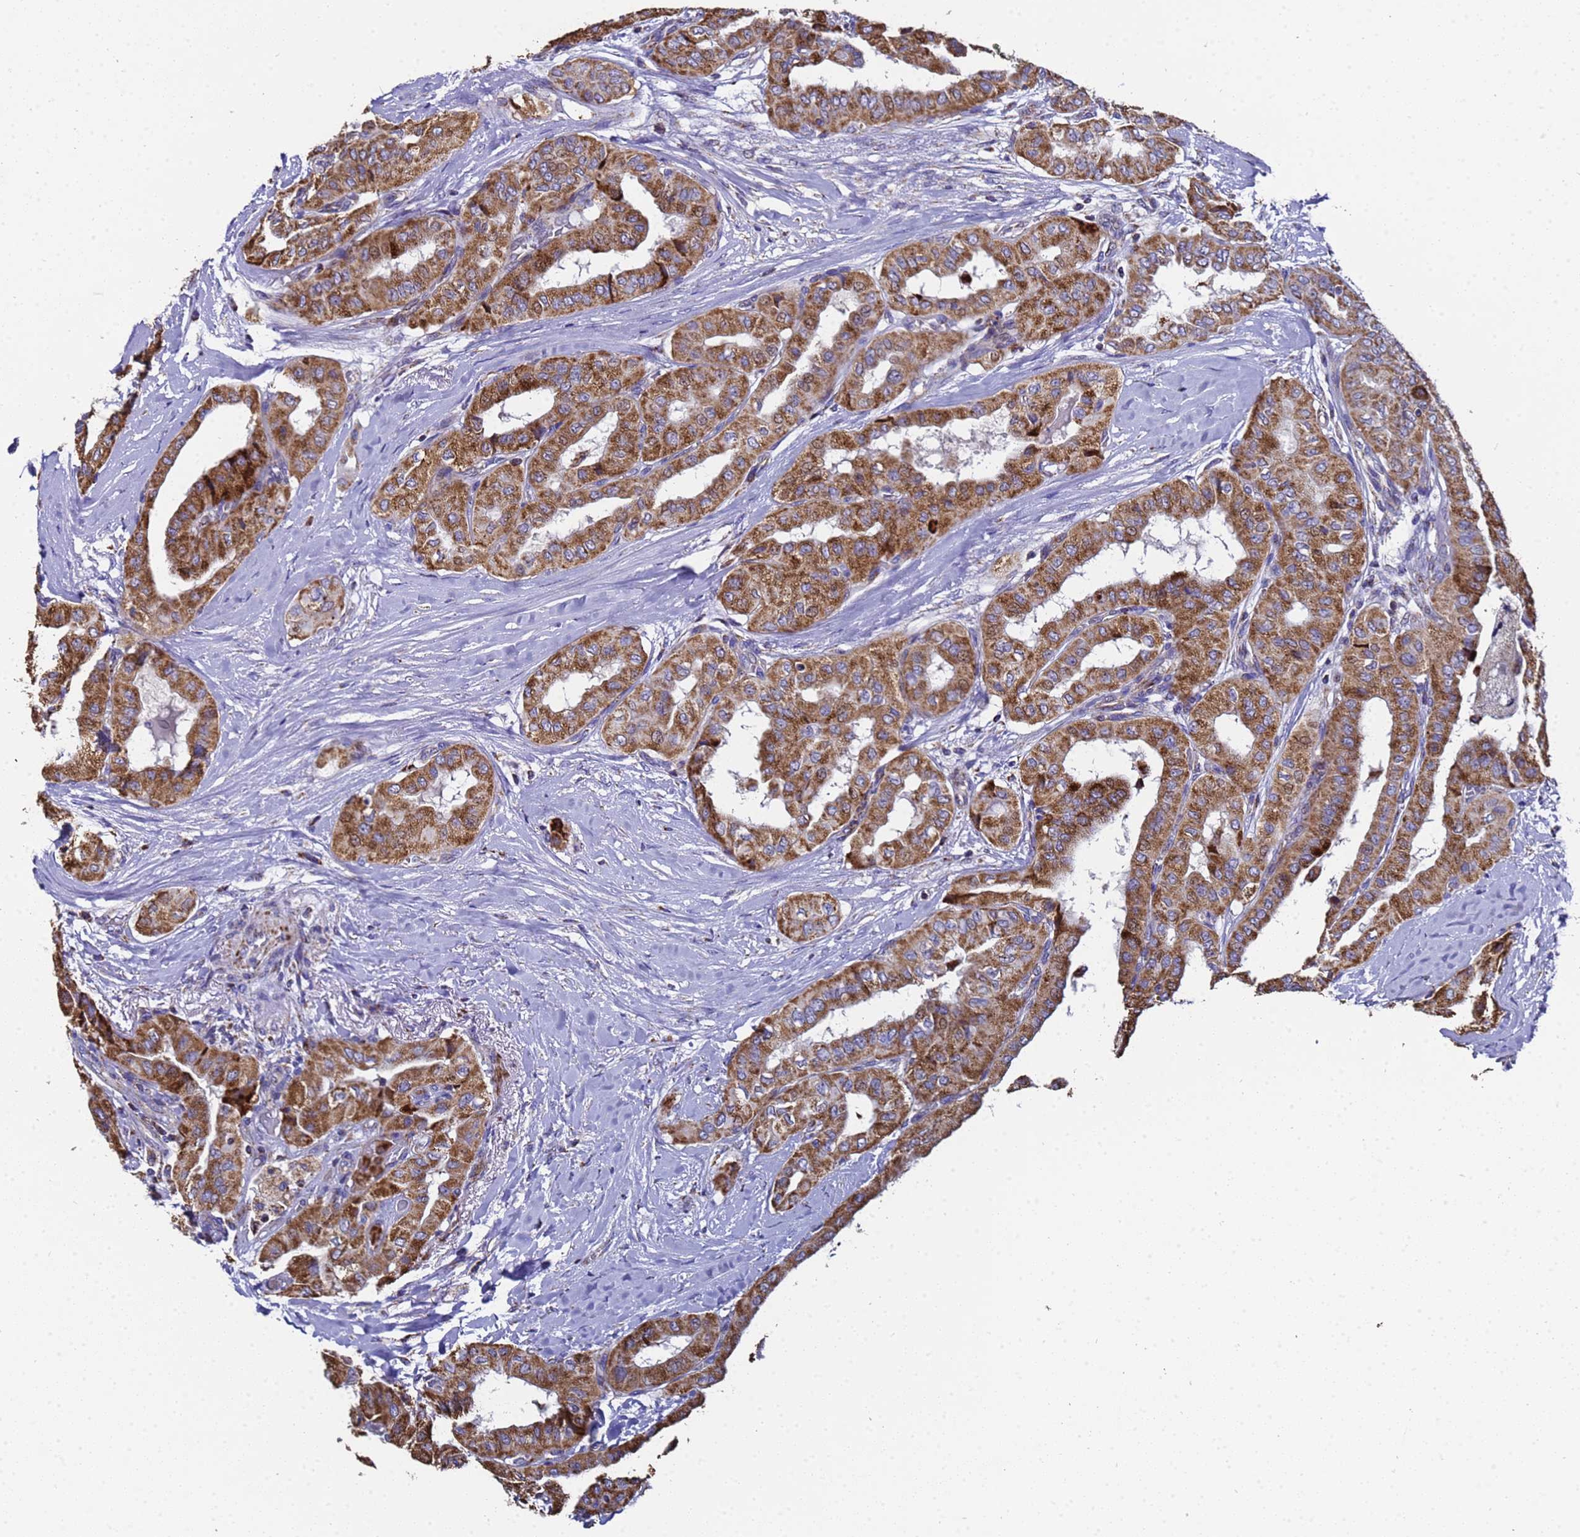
{"staining": {"intensity": "strong", "quantity": ">75%", "location": "cytoplasmic/membranous"}, "tissue": "thyroid cancer", "cell_type": "Tumor cells", "image_type": "cancer", "snomed": [{"axis": "morphology", "description": "Papillary adenocarcinoma, NOS"}, {"axis": "topography", "description": "Thyroid gland"}], "caption": "Immunohistochemical staining of thyroid papillary adenocarcinoma shows high levels of strong cytoplasmic/membranous staining in approximately >75% of tumor cells.", "gene": "MRPS12", "patient": {"sex": "female", "age": 59}}